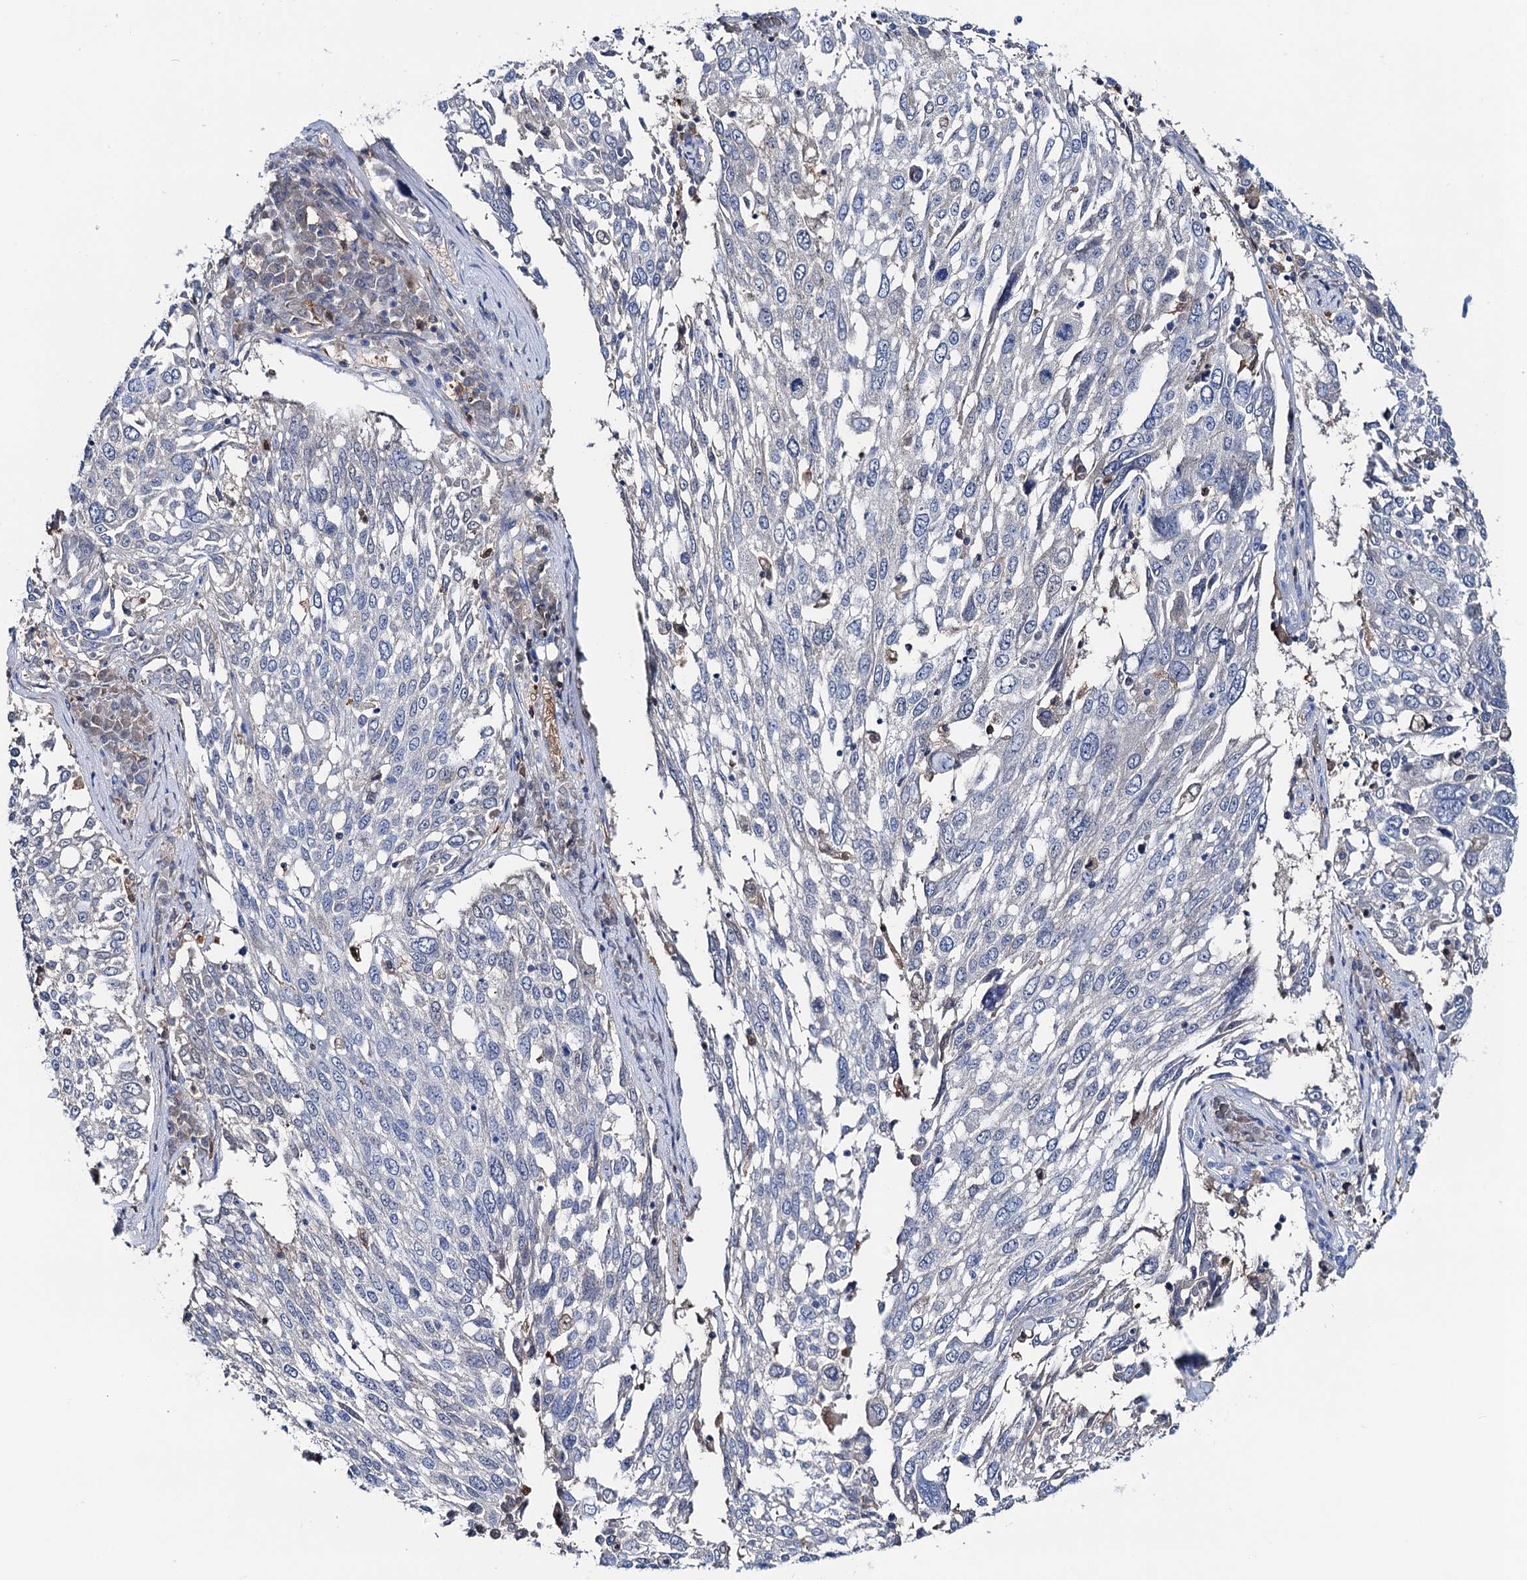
{"staining": {"intensity": "negative", "quantity": "none", "location": "none"}, "tissue": "lung cancer", "cell_type": "Tumor cells", "image_type": "cancer", "snomed": [{"axis": "morphology", "description": "Squamous cell carcinoma, NOS"}, {"axis": "topography", "description": "Lung"}], "caption": "This micrograph is of lung cancer (squamous cell carcinoma) stained with immunohistochemistry to label a protein in brown with the nuclei are counter-stained blue. There is no expression in tumor cells.", "gene": "FAH", "patient": {"sex": "male", "age": 65}}